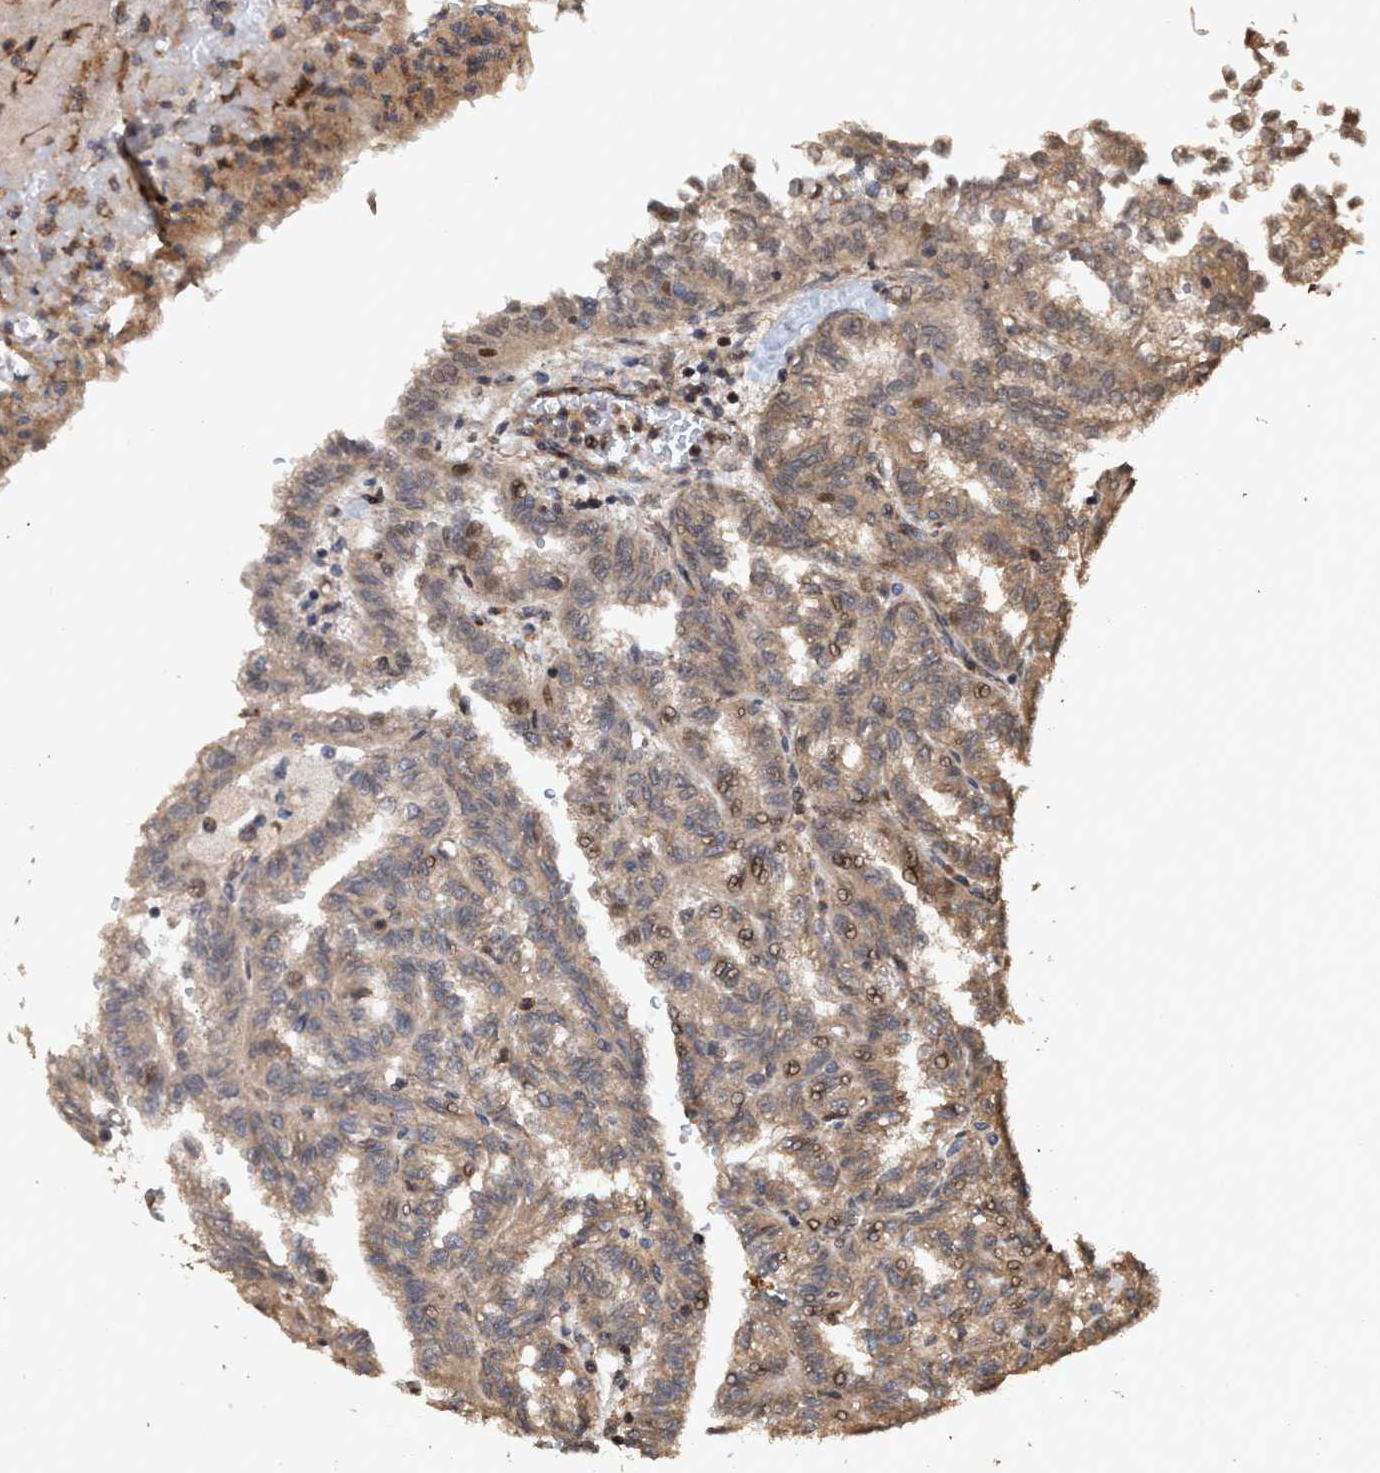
{"staining": {"intensity": "weak", "quantity": "25%-75%", "location": "cytoplasmic/membranous"}, "tissue": "renal cancer", "cell_type": "Tumor cells", "image_type": "cancer", "snomed": [{"axis": "morphology", "description": "Inflammation, NOS"}, {"axis": "morphology", "description": "Adenocarcinoma, NOS"}, {"axis": "topography", "description": "Kidney"}], "caption": "Immunohistochemical staining of adenocarcinoma (renal) reveals low levels of weak cytoplasmic/membranous protein expression in about 25%-75% of tumor cells.", "gene": "TRPC7", "patient": {"sex": "male", "age": 68}}